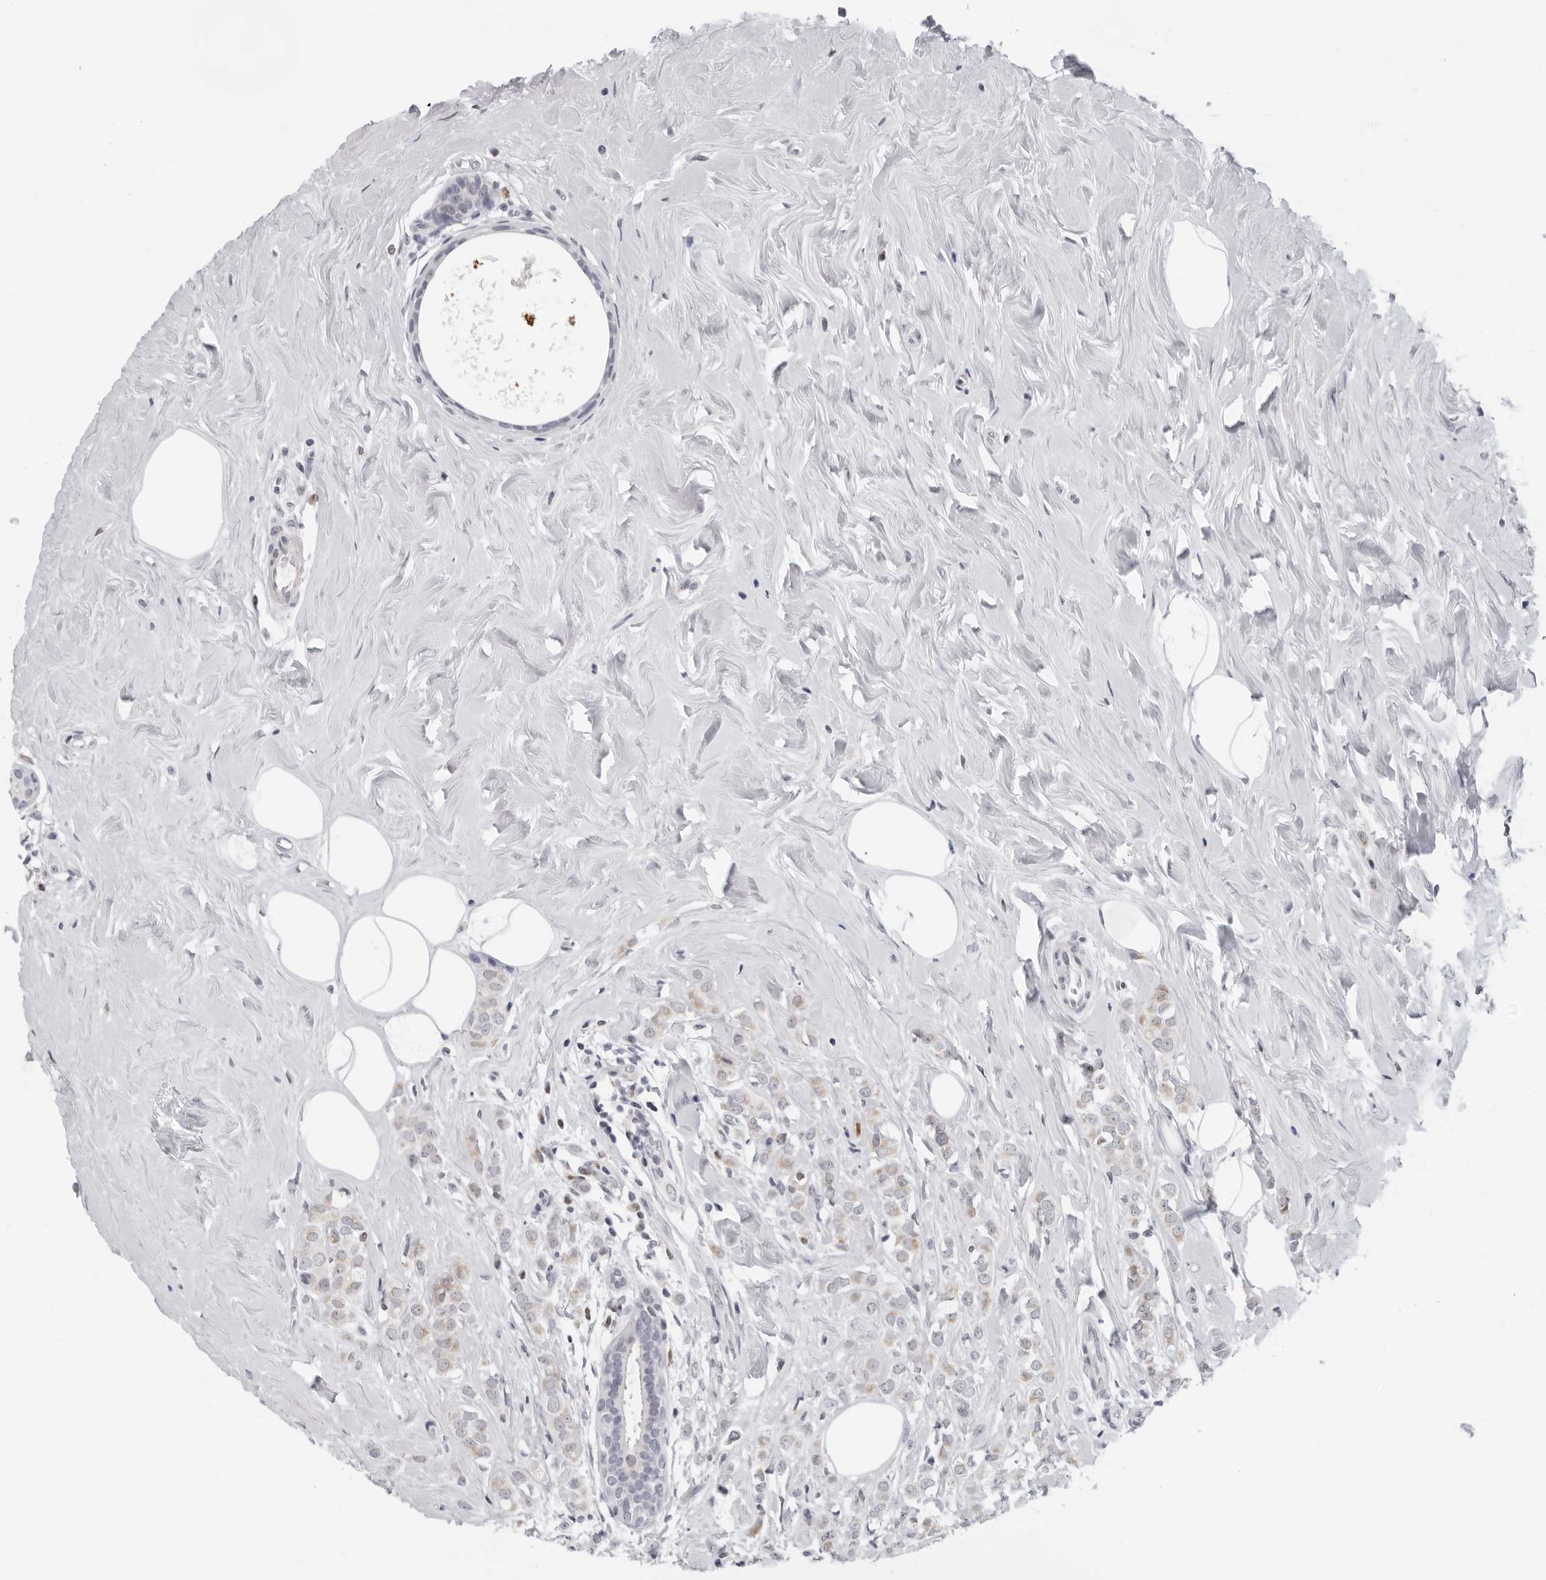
{"staining": {"intensity": "weak", "quantity": "<25%", "location": "cytoplasmic/membranous"}, "tissue": "breast cancer", "cell_type": "Tumor cells", "image_type": "cancer", "snomed": [{"axis": "morphology", "description": "Lobular carcinoma"}, {"axis": "topography", "description": "Breast"}], "caption": "Protein analysis of breast cancer demonstrates no significant expression in tumor cells.", "gene": "CPT2", "patient": {"sex": "female", "age": 47}}